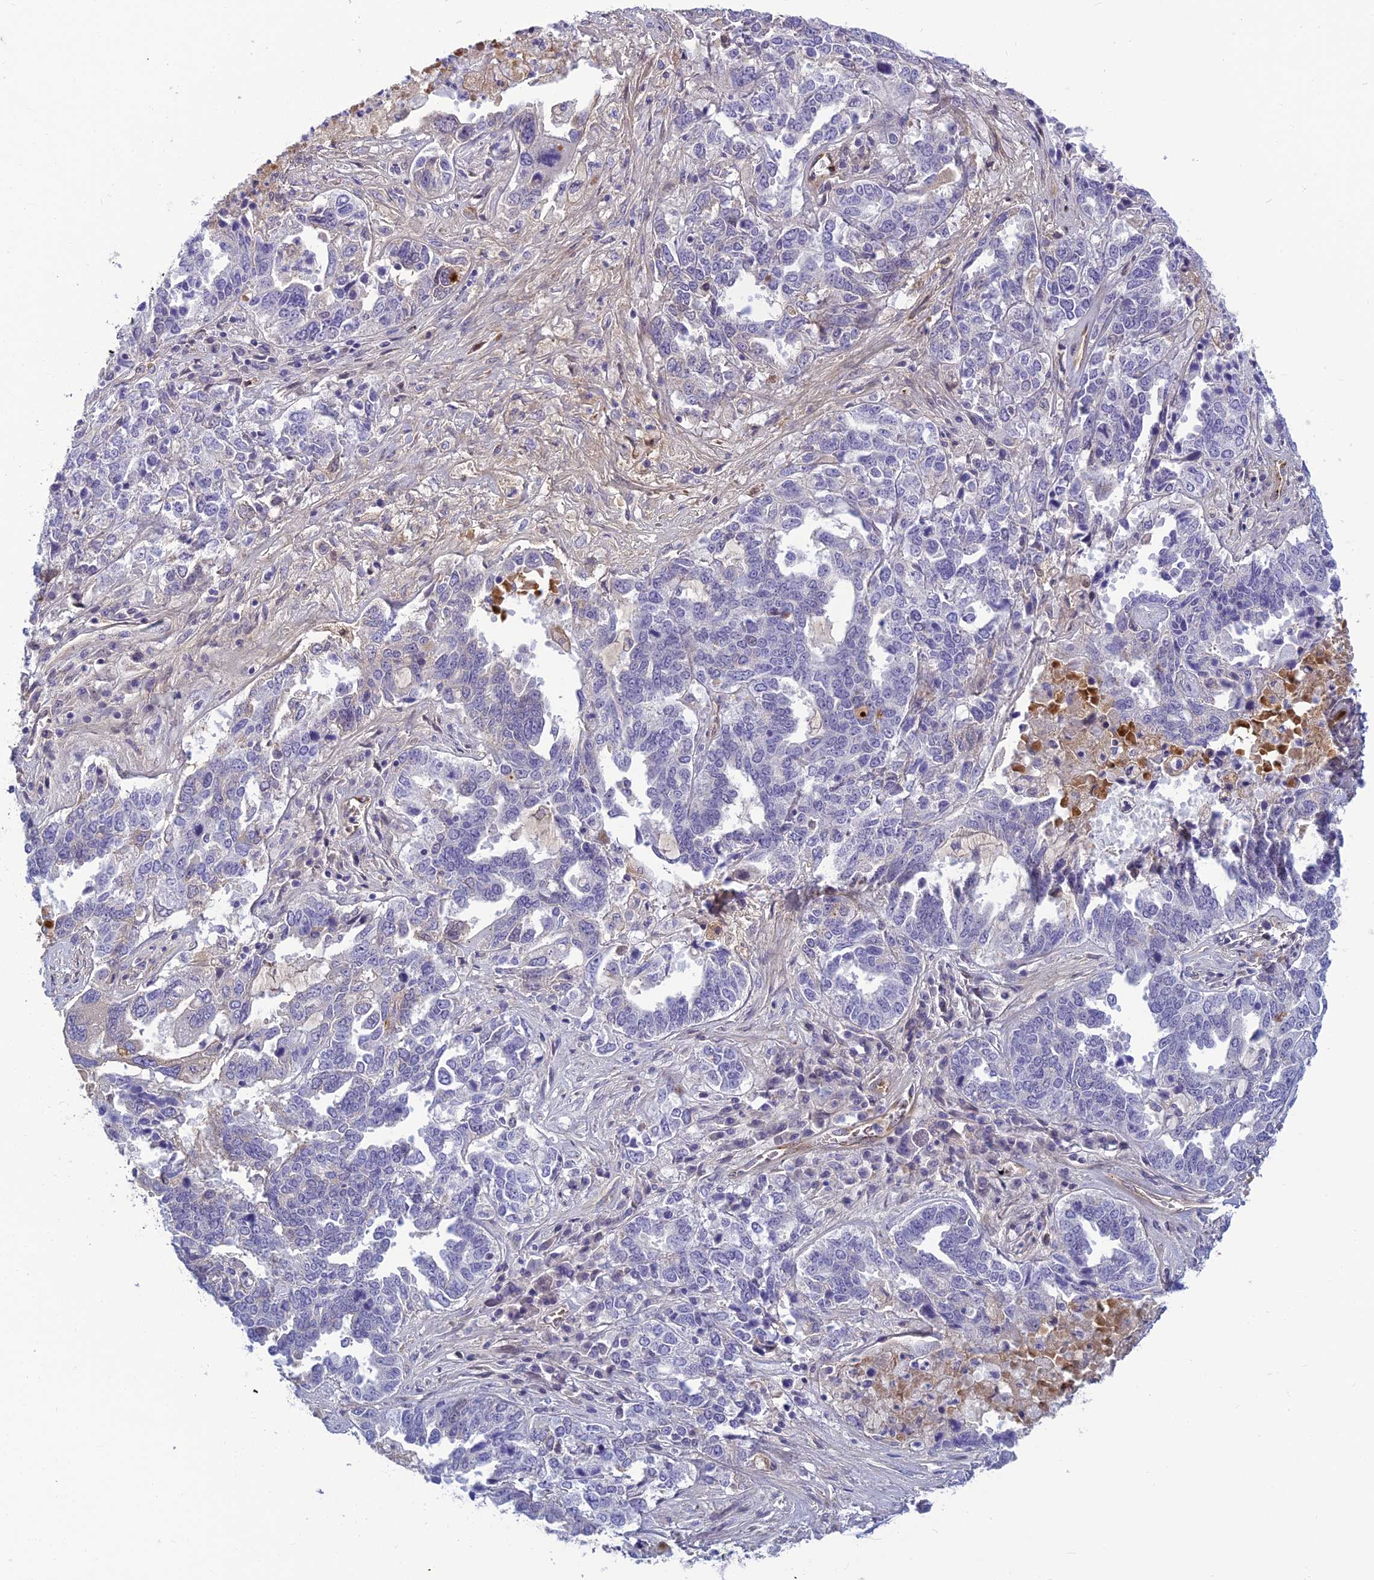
{"staining": {"intensity": "negative", "quantity": "none", "location": "none"}, "tissue": "ovarian cancer", "cell_type": "Tumor cells", "image_type": "cancer", "snomed": [{"axis": "morphology", "description": "Carcinoma, endometroid"}, {"axis": "topography", "description": "Ovary"}], "caption": "Tumor cells are negative for protein expression in human ovarian cancer (endometroid carcinoma).", "gene": "CLEC11A", "patient": {"sex": "female", "age": 62}}